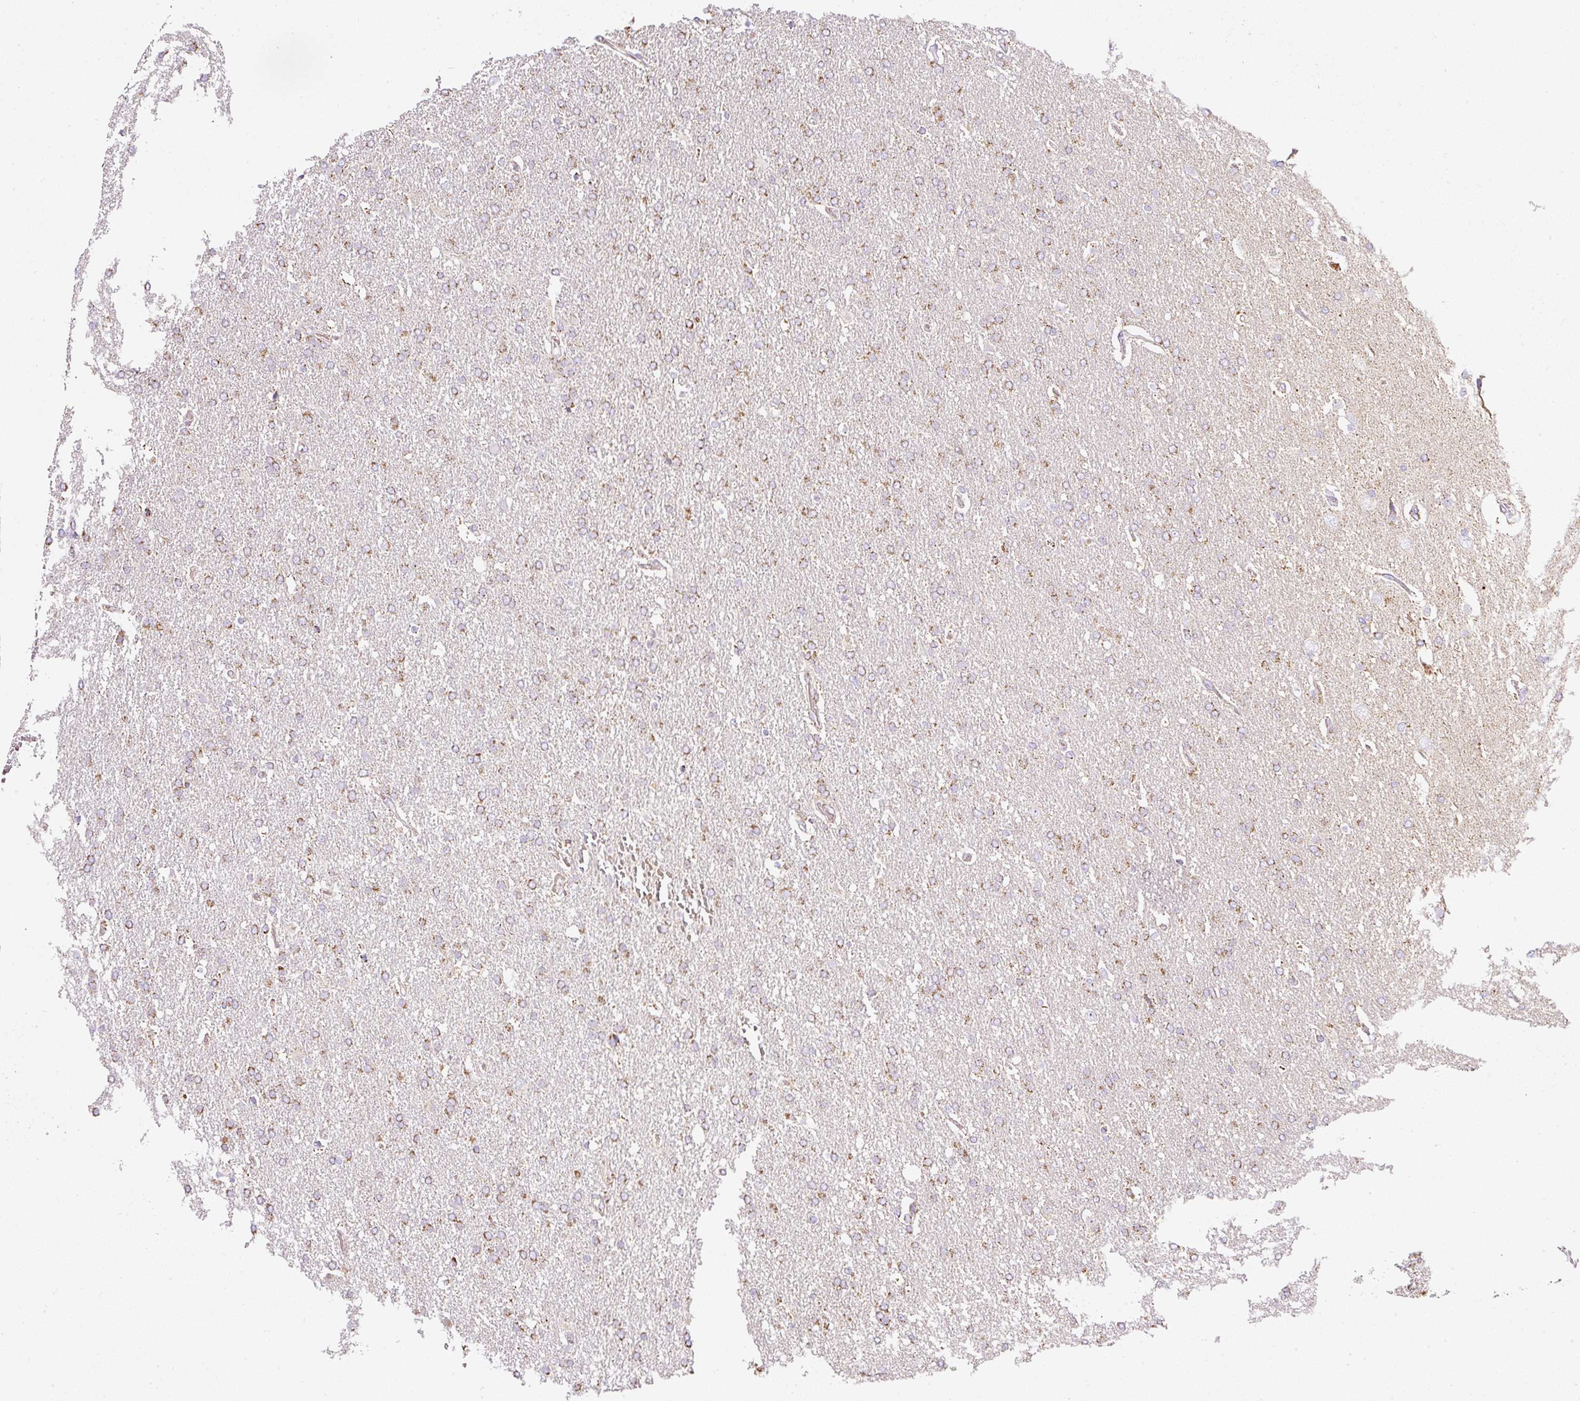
{"staining": {"intensity": "moderate", "quantity": "25%-75%", "location": "cytoplasmic/membranous"}, "tissue": "glioma", "cell_type": "Tumor cells", "image_type": "cancer", "snomed": [{"axis": "morphology", "description": "Glioma, malignant, High grade"}, {"axis": "topography", "description": "Brain"}], "caption": "Protein staining demonstrates moderate cytoplasmic/membranous expression in about 25%-75% of tumor cells in malignant high-grade glioma.", "gene": "SDHA", "patient": {"sex": "male", "age": 72}}